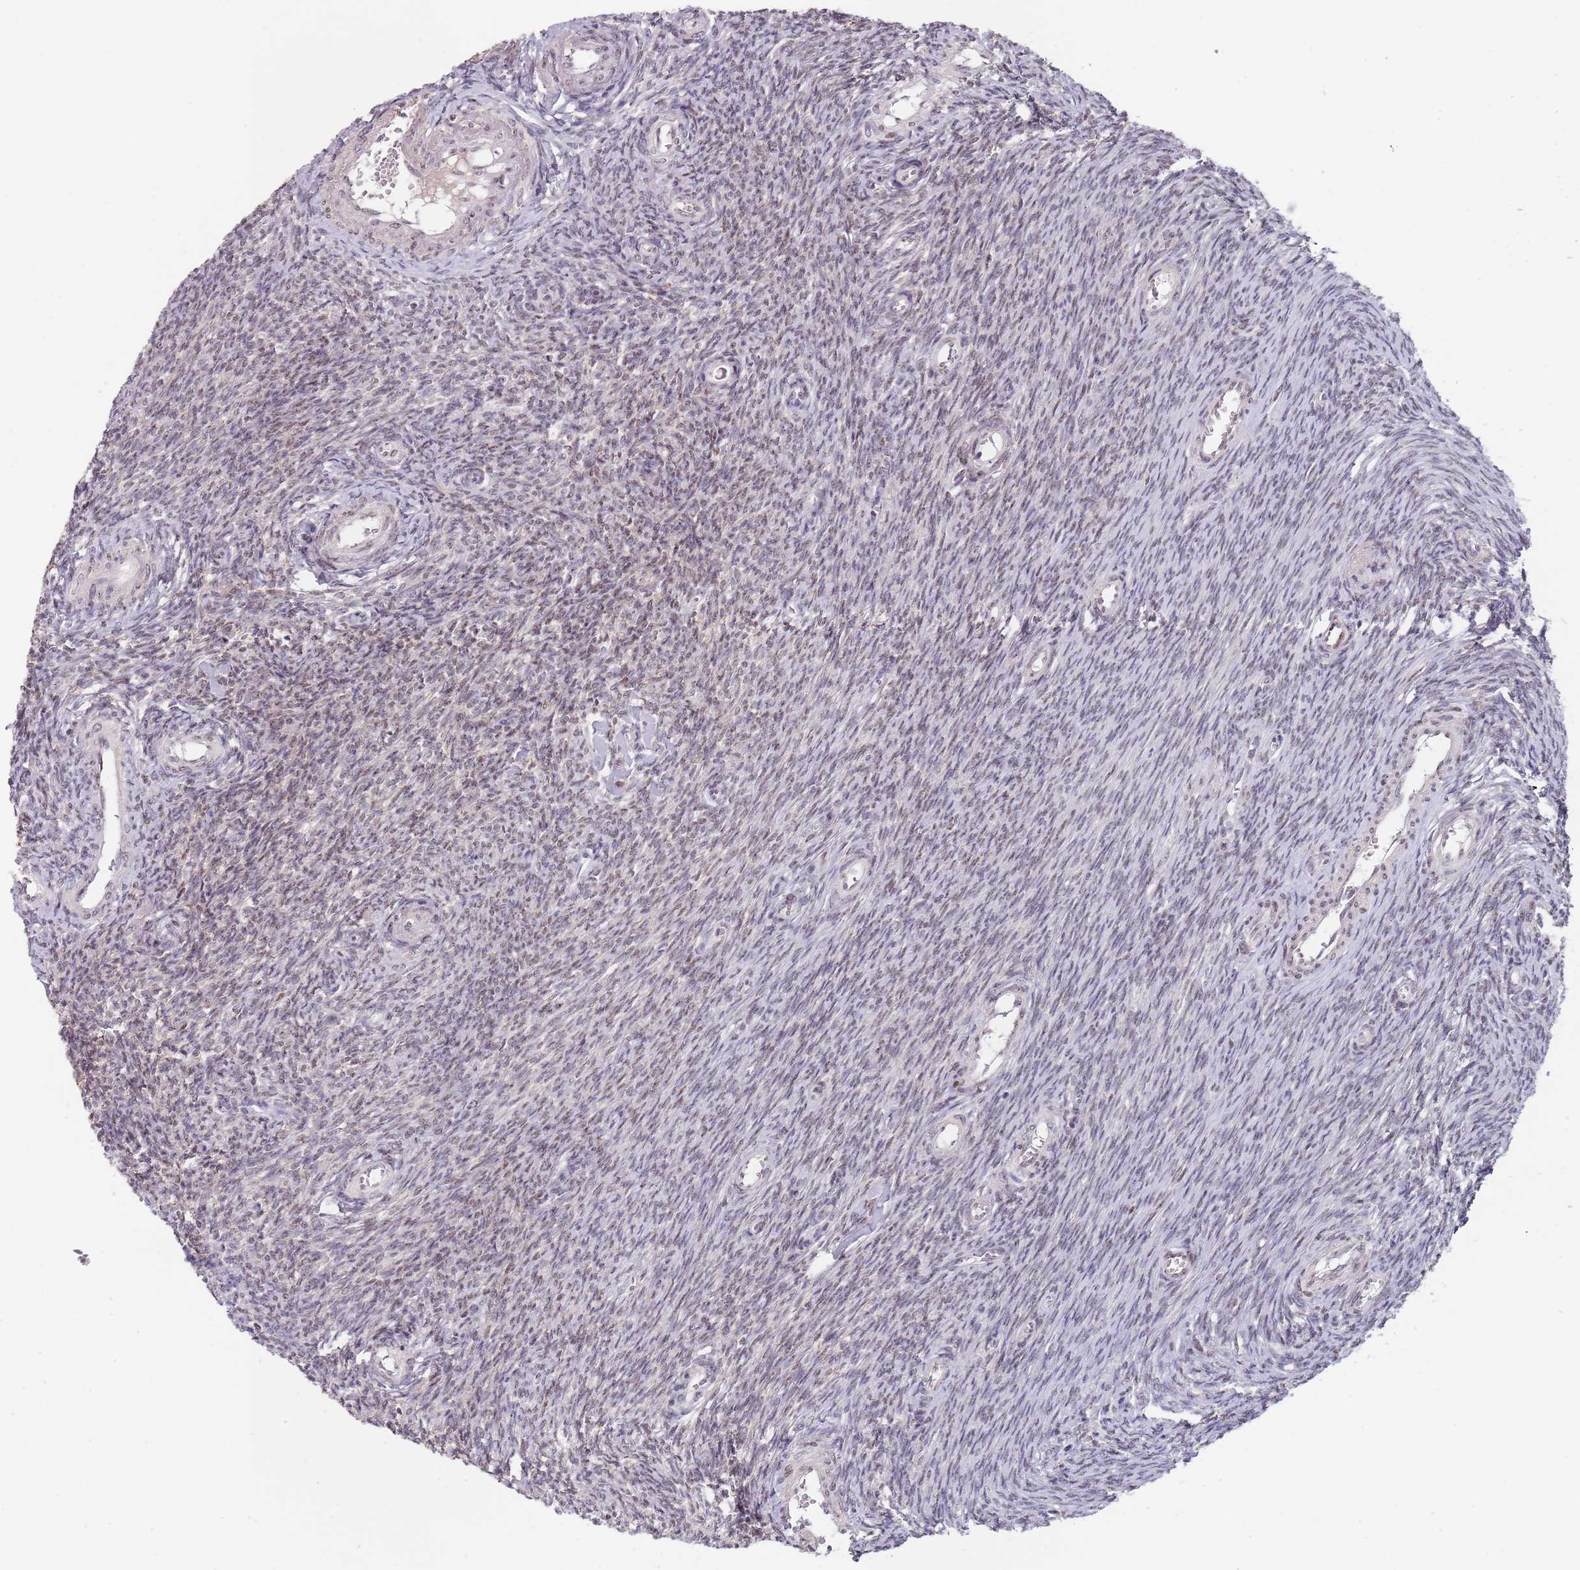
{"staining": {"intensity": "weak", "quantity": "<25%", "location": "nuclear"}, "tissue": "ovary", "cell_type": "Ovarian stroma cells", "image_type": "normal", "snomed": [{"axis": "morphology", "description": "Normal tissue, NOS"}, {"axis": "topography", "description": "Ovary"}], "caption": "The image reveals no significant positivity in ovarian stroma cells of ovary. (DAB (3,3'-diaminobenzidine) immunohistochemistry (IHC) with hematoxylin counter stain).", "gene": "CIZ1", "patient": {"sex": "female", "age": 44}}